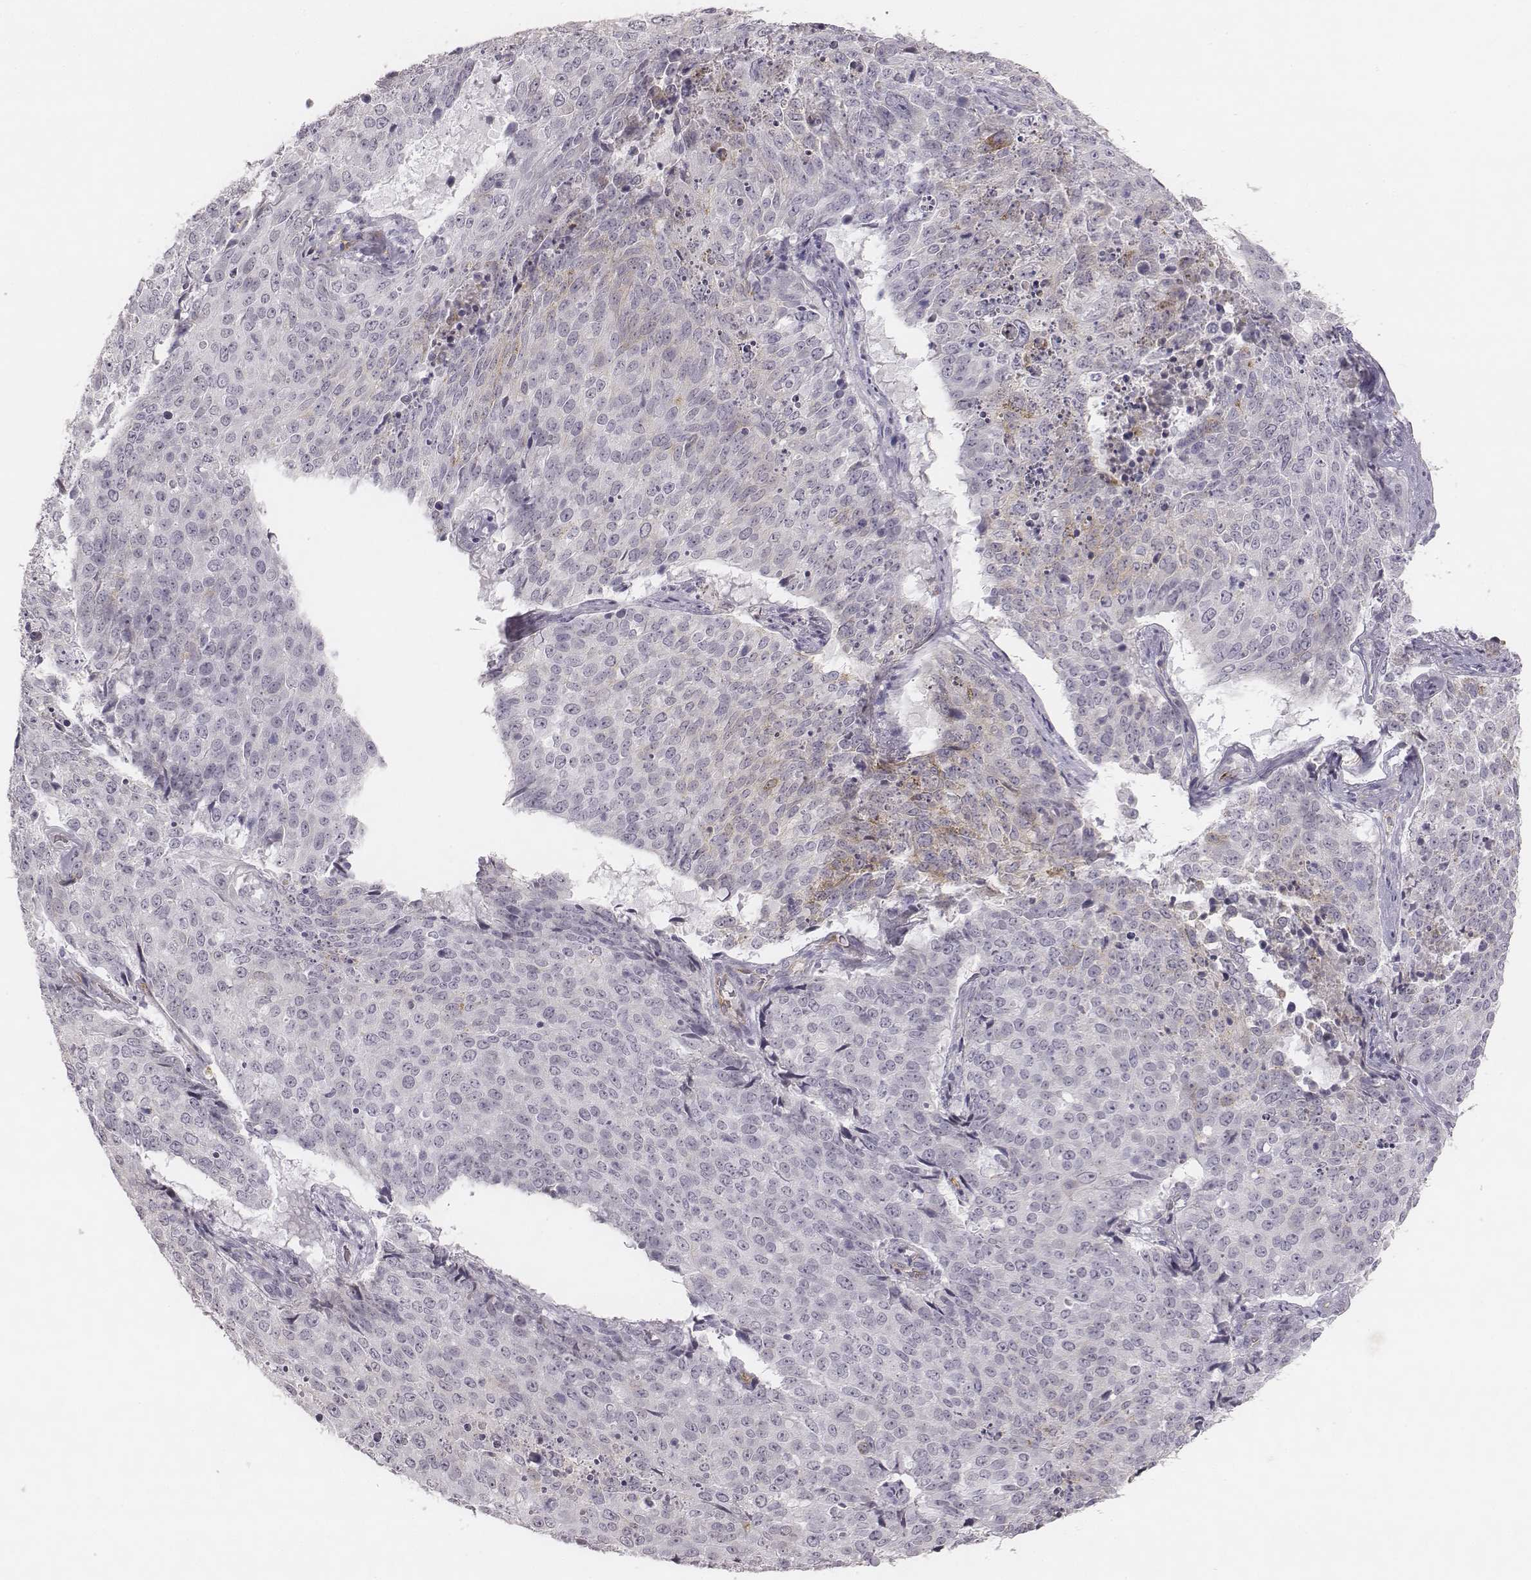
{"staining": {"intensity": "negative", "quantity": "none", "location": "none"}, "tissue": "lung cancer", "cell_type": "Tumor cells", "image_type": "cancer", "snomed": [{"axis": "morphology", "description": "Normal tissue, NOS"}, {"axis": "morphology", "description": "Squamous cell carcinoma, NOS"}, {"axis": "topography", "description": "Bronchus"}, {"axis": "topography", "description": "Lung"}], "caption": "This is an immunohistochemistry image of human lung cancer. There is no positivity in tumor cells.", "gene": "KCNJ12", "patient": {"sex": "male", "age": 64}}